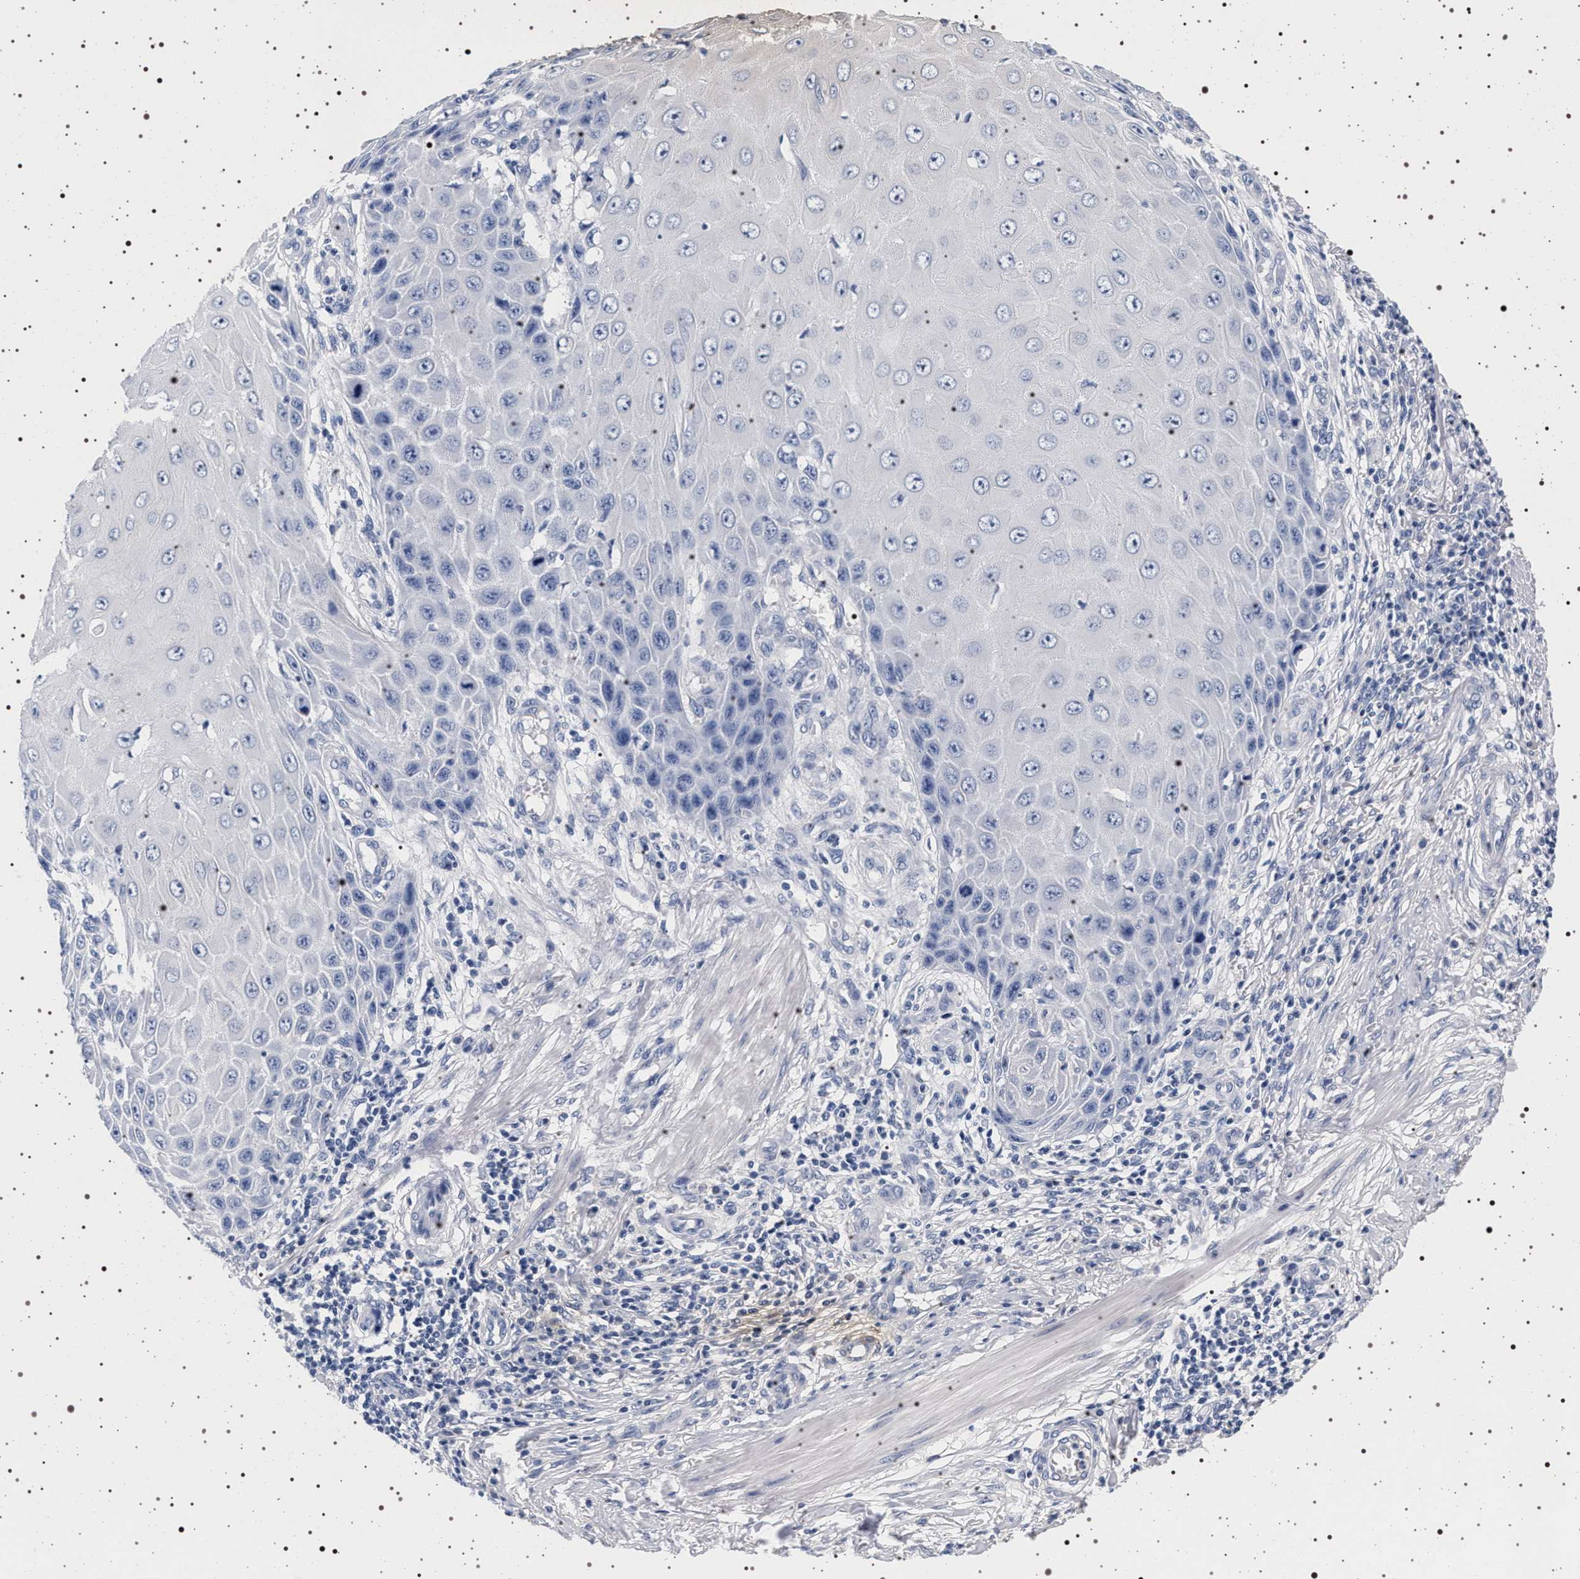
{"staining": {"intensity": "negative", "quantity": "none", "location": "none"}, "tissue": "skin cancer", "cell_type": "Tumor cells", "image_type": "cancer", "snomed": [{"axis": "morphology", "description": "Squamous cell carcinoma, NOS"}, {"axis": "topography", "description": "Skin"}], "caption": "DAB immunohistochemical staining of human skin cancer (squamous cell carcinoma) exhibits no significant expression in tumor cells. (DAB (3,3'-diaminobenzidine) IHC, high magnification).", "gene": "MAPK10", "patient": {"sex": "female", "age": 73}}